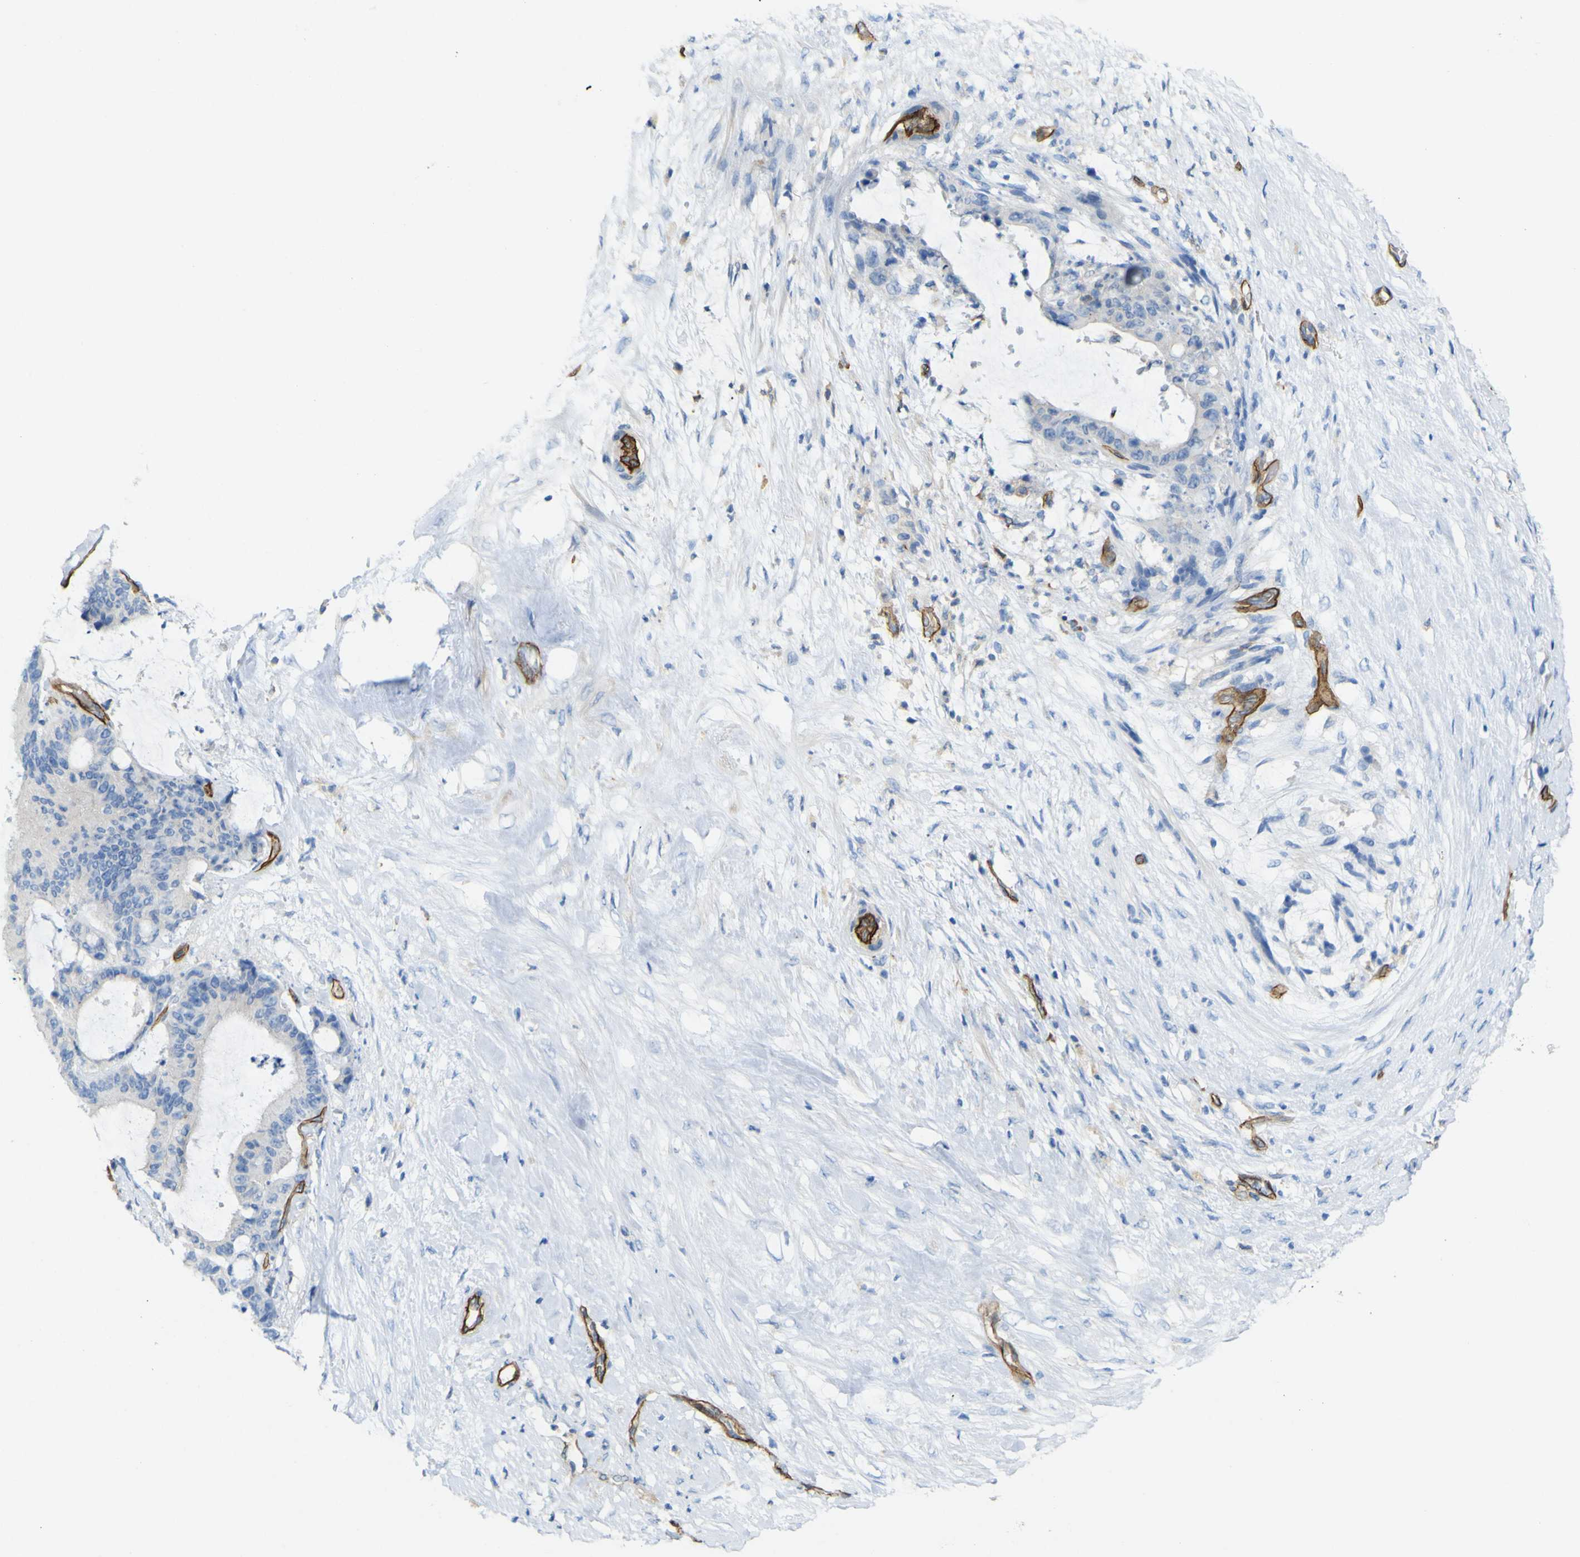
{"staining": {"intensity": "negative", "quantity": "none", "location": "none"}, "tissue": "liver cancer", "cell_type": "Tumor cells", "image_type": "cancer", "snomed": [{"axis": "morphology", "description": "Cholangiocarcinoma"}, {"axis": "topography", "description": "Liver"}], "caption": "High power microscopy histopathology image of an IHC photomicrograph of cholangiocarcinoma (liver), revealing no significant positivity in tumor cells.", "gene": "CD93", "patient": {"sex": "female", "age": 73}}